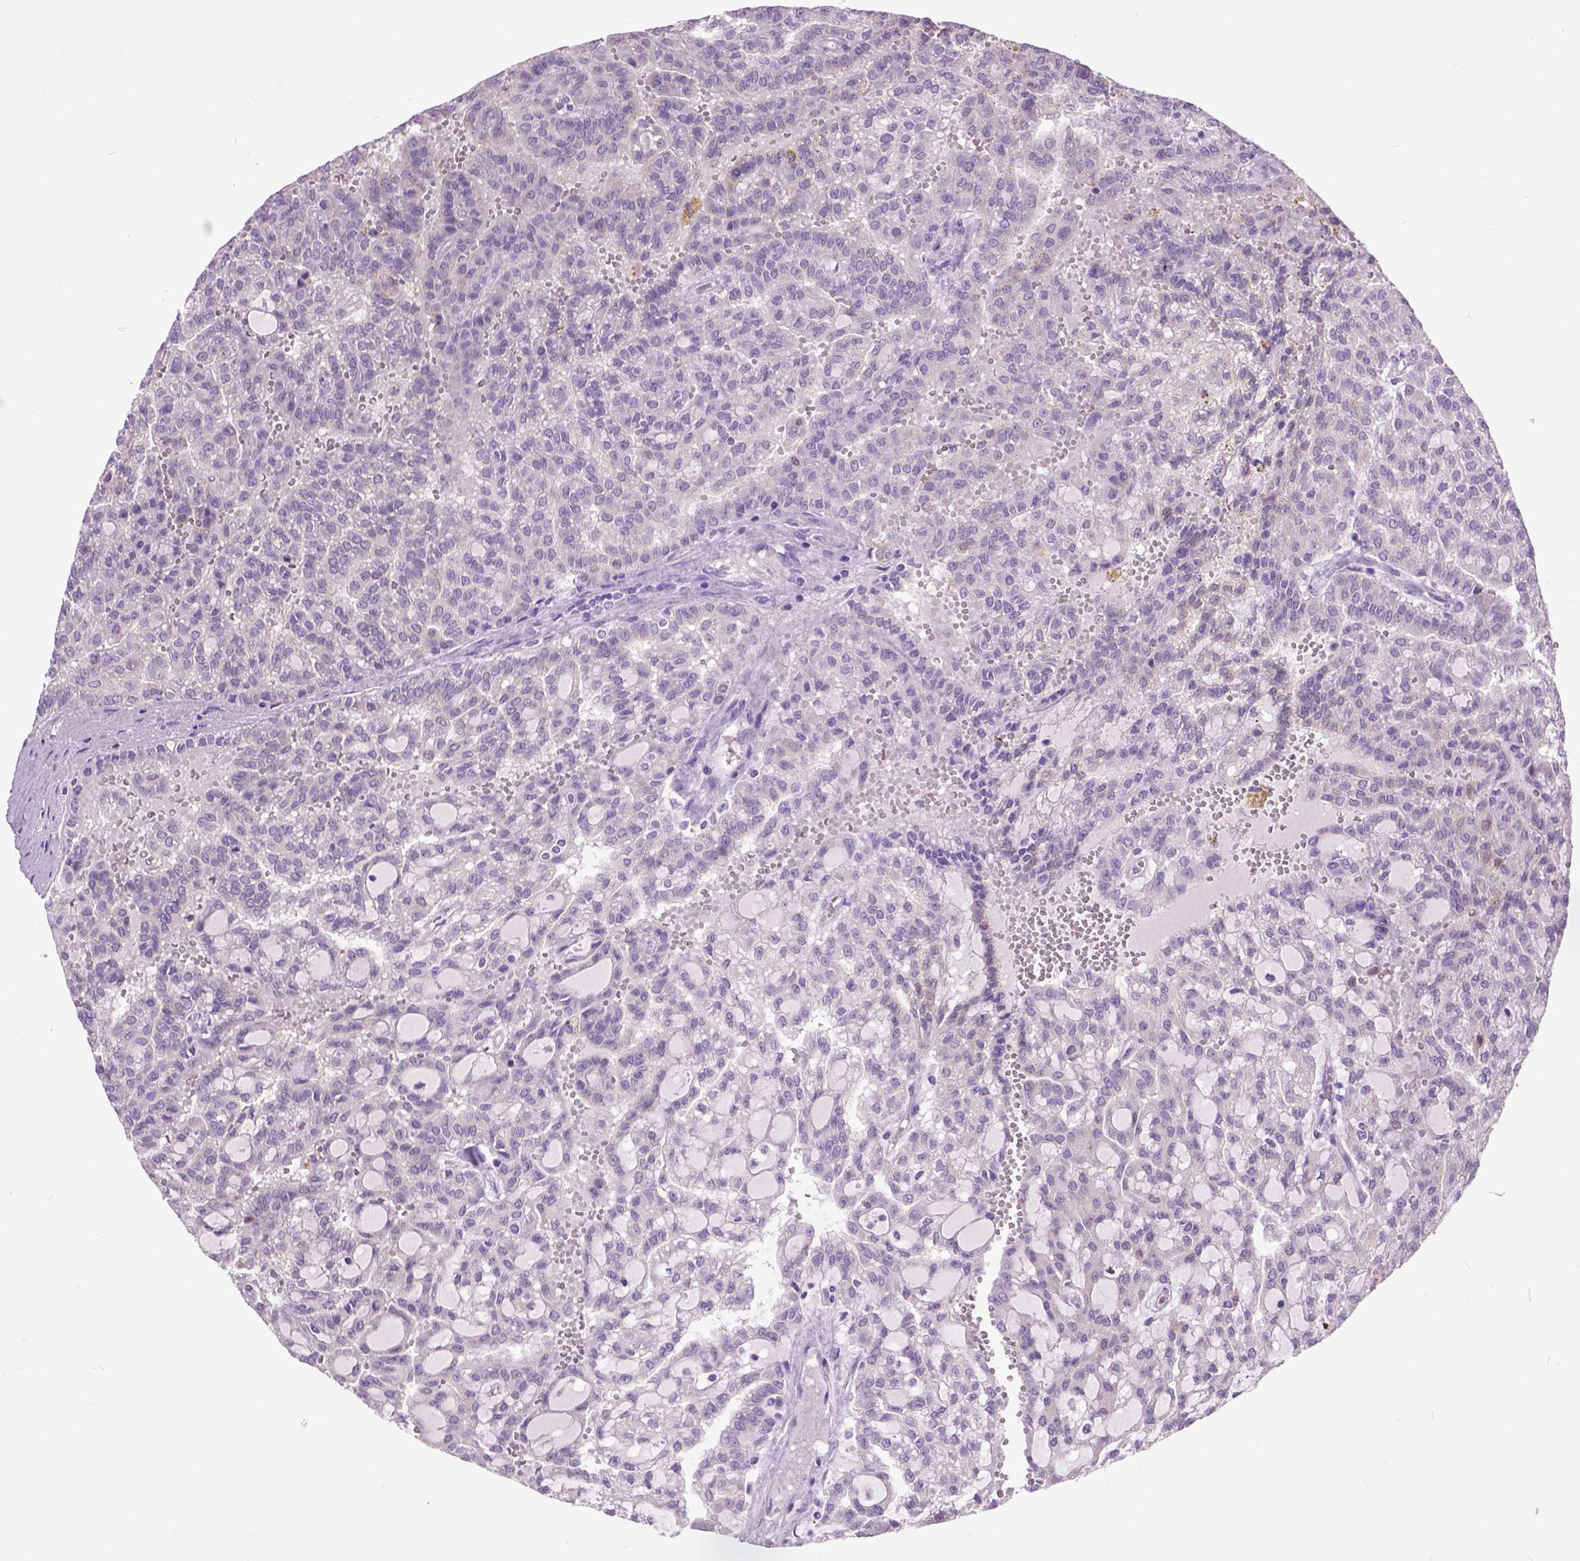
{"staining": {"intensity": "negative", "quantity": "none", "location": "none"}, "tissue": "renal cancer", "cell_type": "Tumor cells", "image_type": "cancer", "snomed": [{"axis": "morphology", "description": "Adenocarcinoma, NOS"}, {"axis": "topography", "description": "Kidney"}], "caption": "Immunohistochemistry (IHC) image of human renal cancer stained for a protein (brown), which demonstrates no positivity in tumor cells.", "gene": "MAPT", "patient": {"sex": "male", "age": 63}}